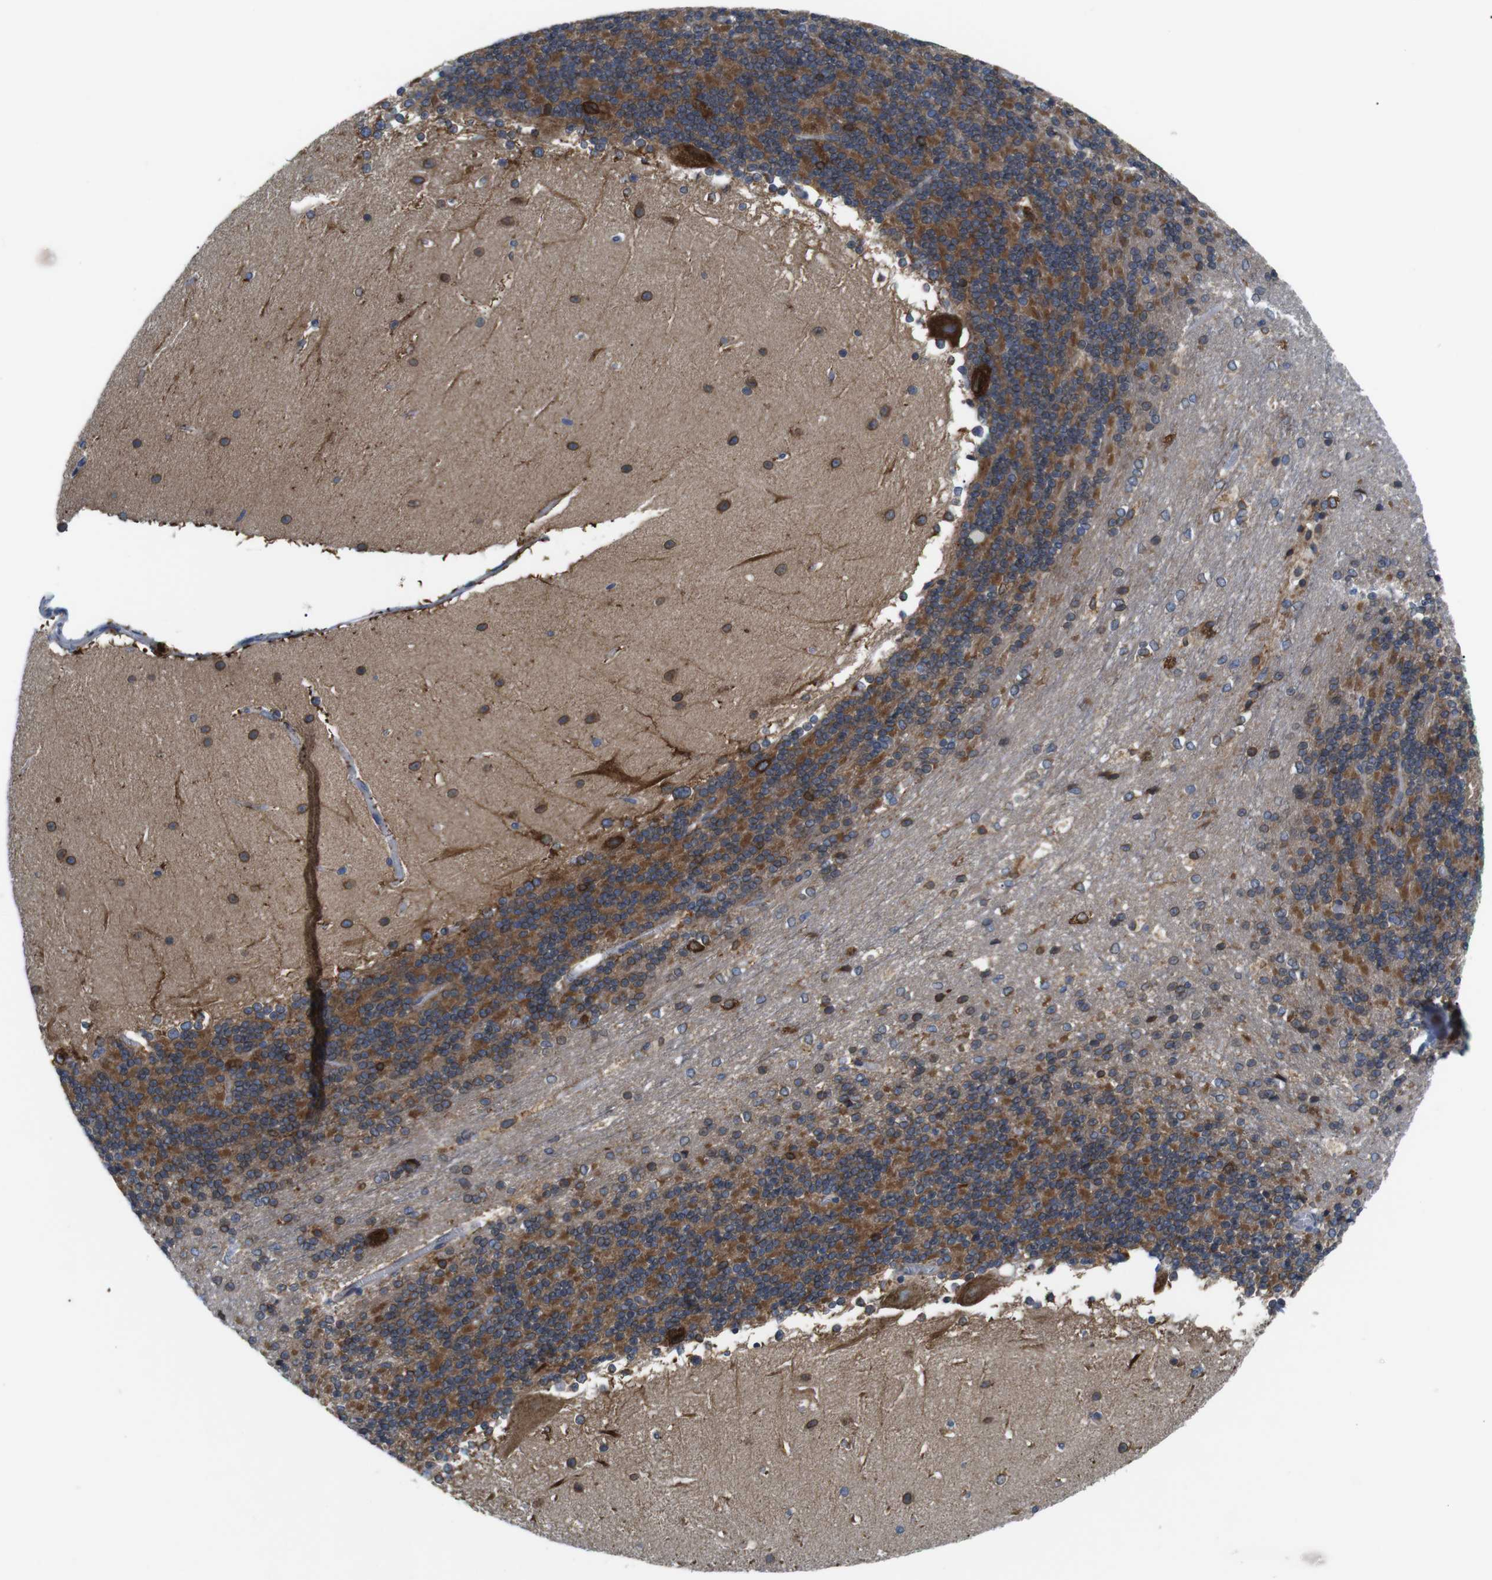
{"staining": {"intensity": "moderate", "quantity": ">75%", "location": "cytoplasmic/membranous"}, "tissue": "cerebellum", "cell_type": "Cells in granular layer", "image_type": "normal", "snomed": [{"axis": "morphology", "description": "Normal tissue, NOS"}, {"axis": "topography", "description": "Cerebellum"}], "caption": "Immunohistochemistry (IHC) photomicrograph of unremarkable cerebellum: cerebellum stained using immunohistochemistry exhibits medium levels of moderate protein expression localized specifically in the cytoplasmic/membranous of cells in granular layer, appearing as a cytoplasmic/membranous brown color.", "gene": "HACD3", "patient": {"sex": "female", "age": 19}}